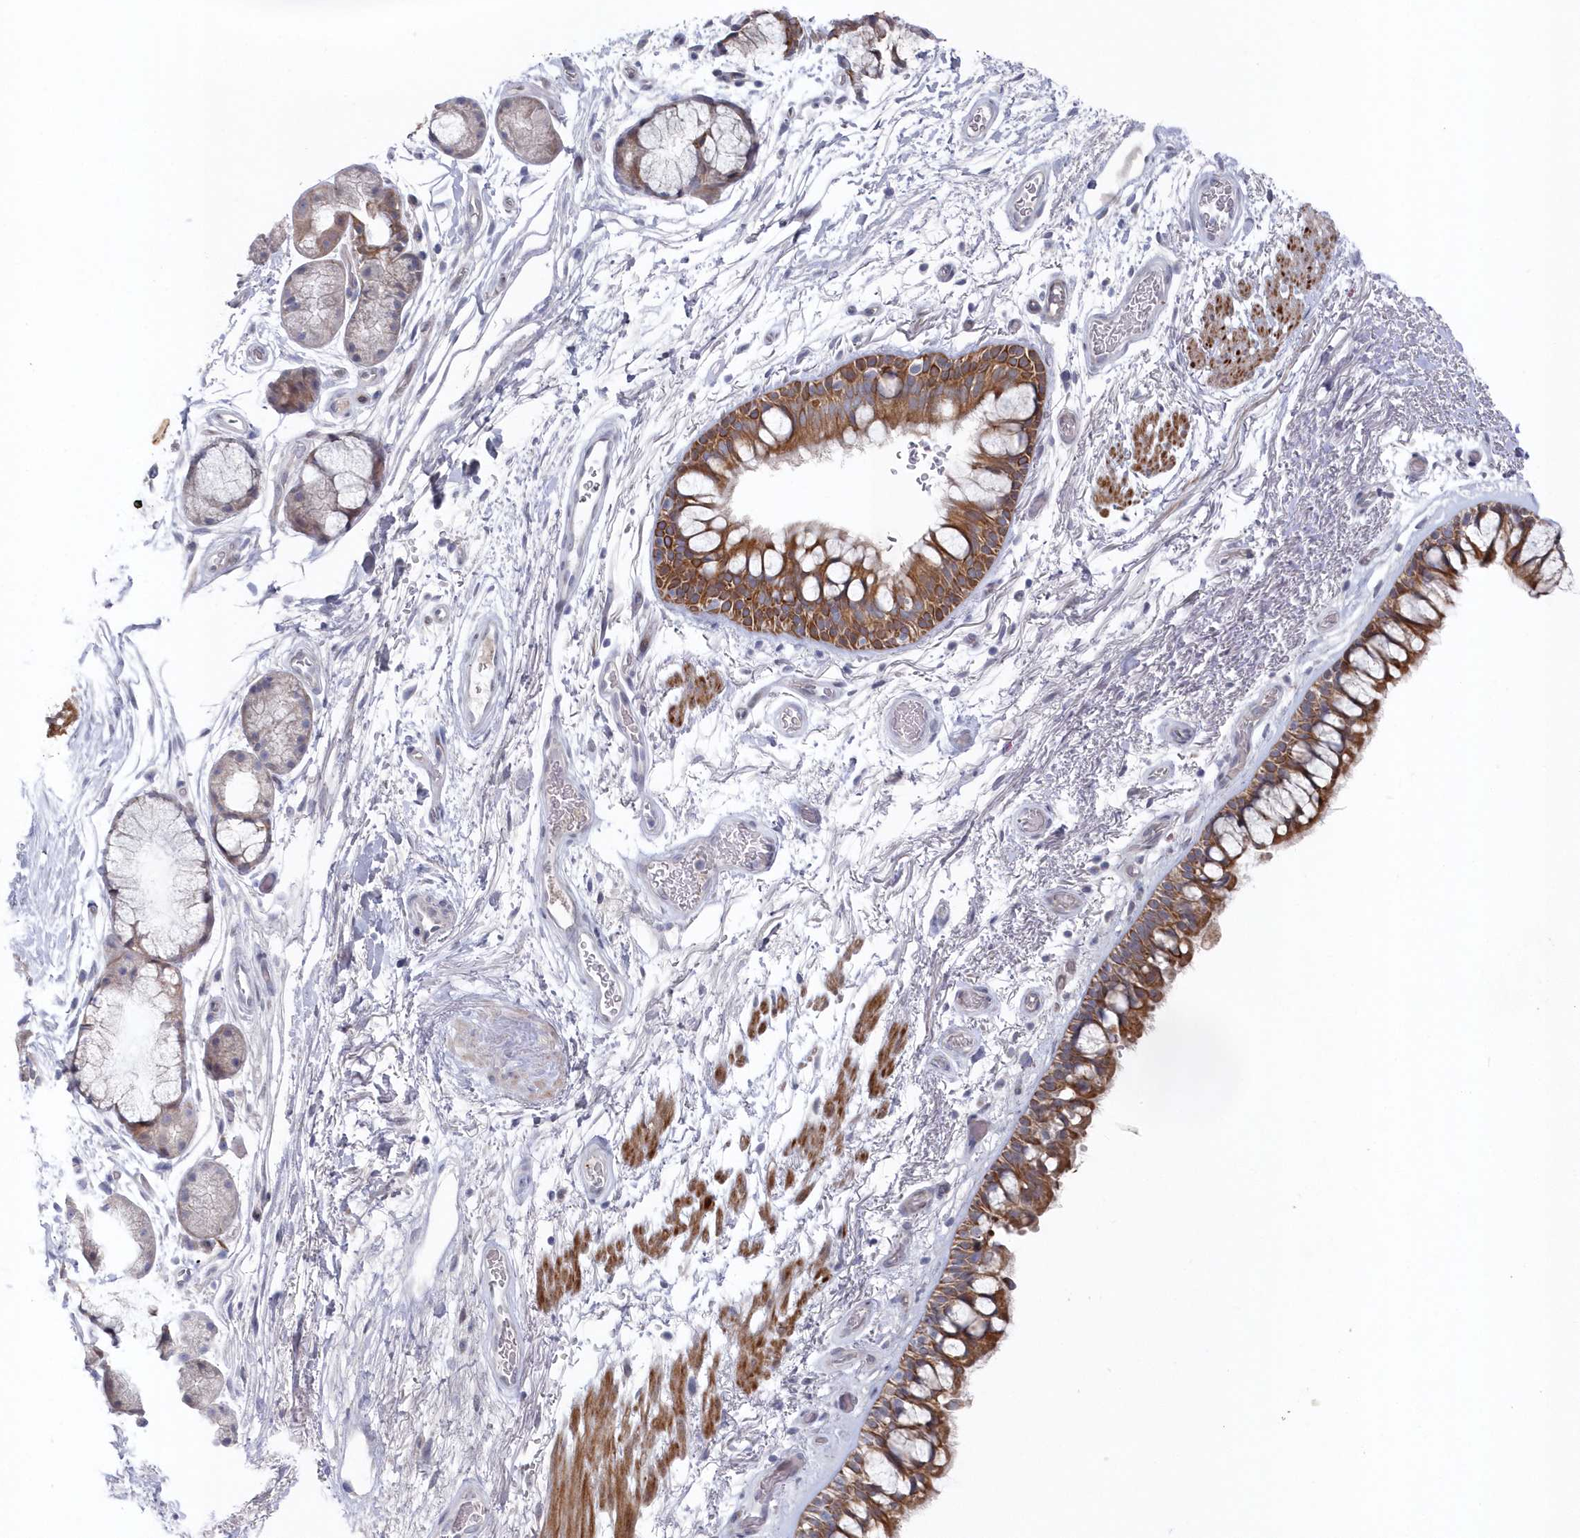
{"staining": {"intensity": "moderate", "quantity": ">75%", "location": "cytoplasmic/membranous"}, "tissue": "bronchus", "cell_type": "Respiratory epithelial cells", "image_type": "normal", "snomed": [{"axis": "morphology", "description": "Normal tissue, NOS"}, {"axis": "topography", "description": "Bronchus"}], "caption": "Brown immunohistochemical staining in benign bronchus exhibits moderate cytoplasmic/membranous staining in approximately >75% of respiratory epithelial cells. The staining was performed using DAB to visualize the protein expression in brown, while the nuclei were stained in blue with hematoxylin (Magnification: 20x).", "gene": "KIAA1586", "patient": {"sex": "male", "age": 65}}